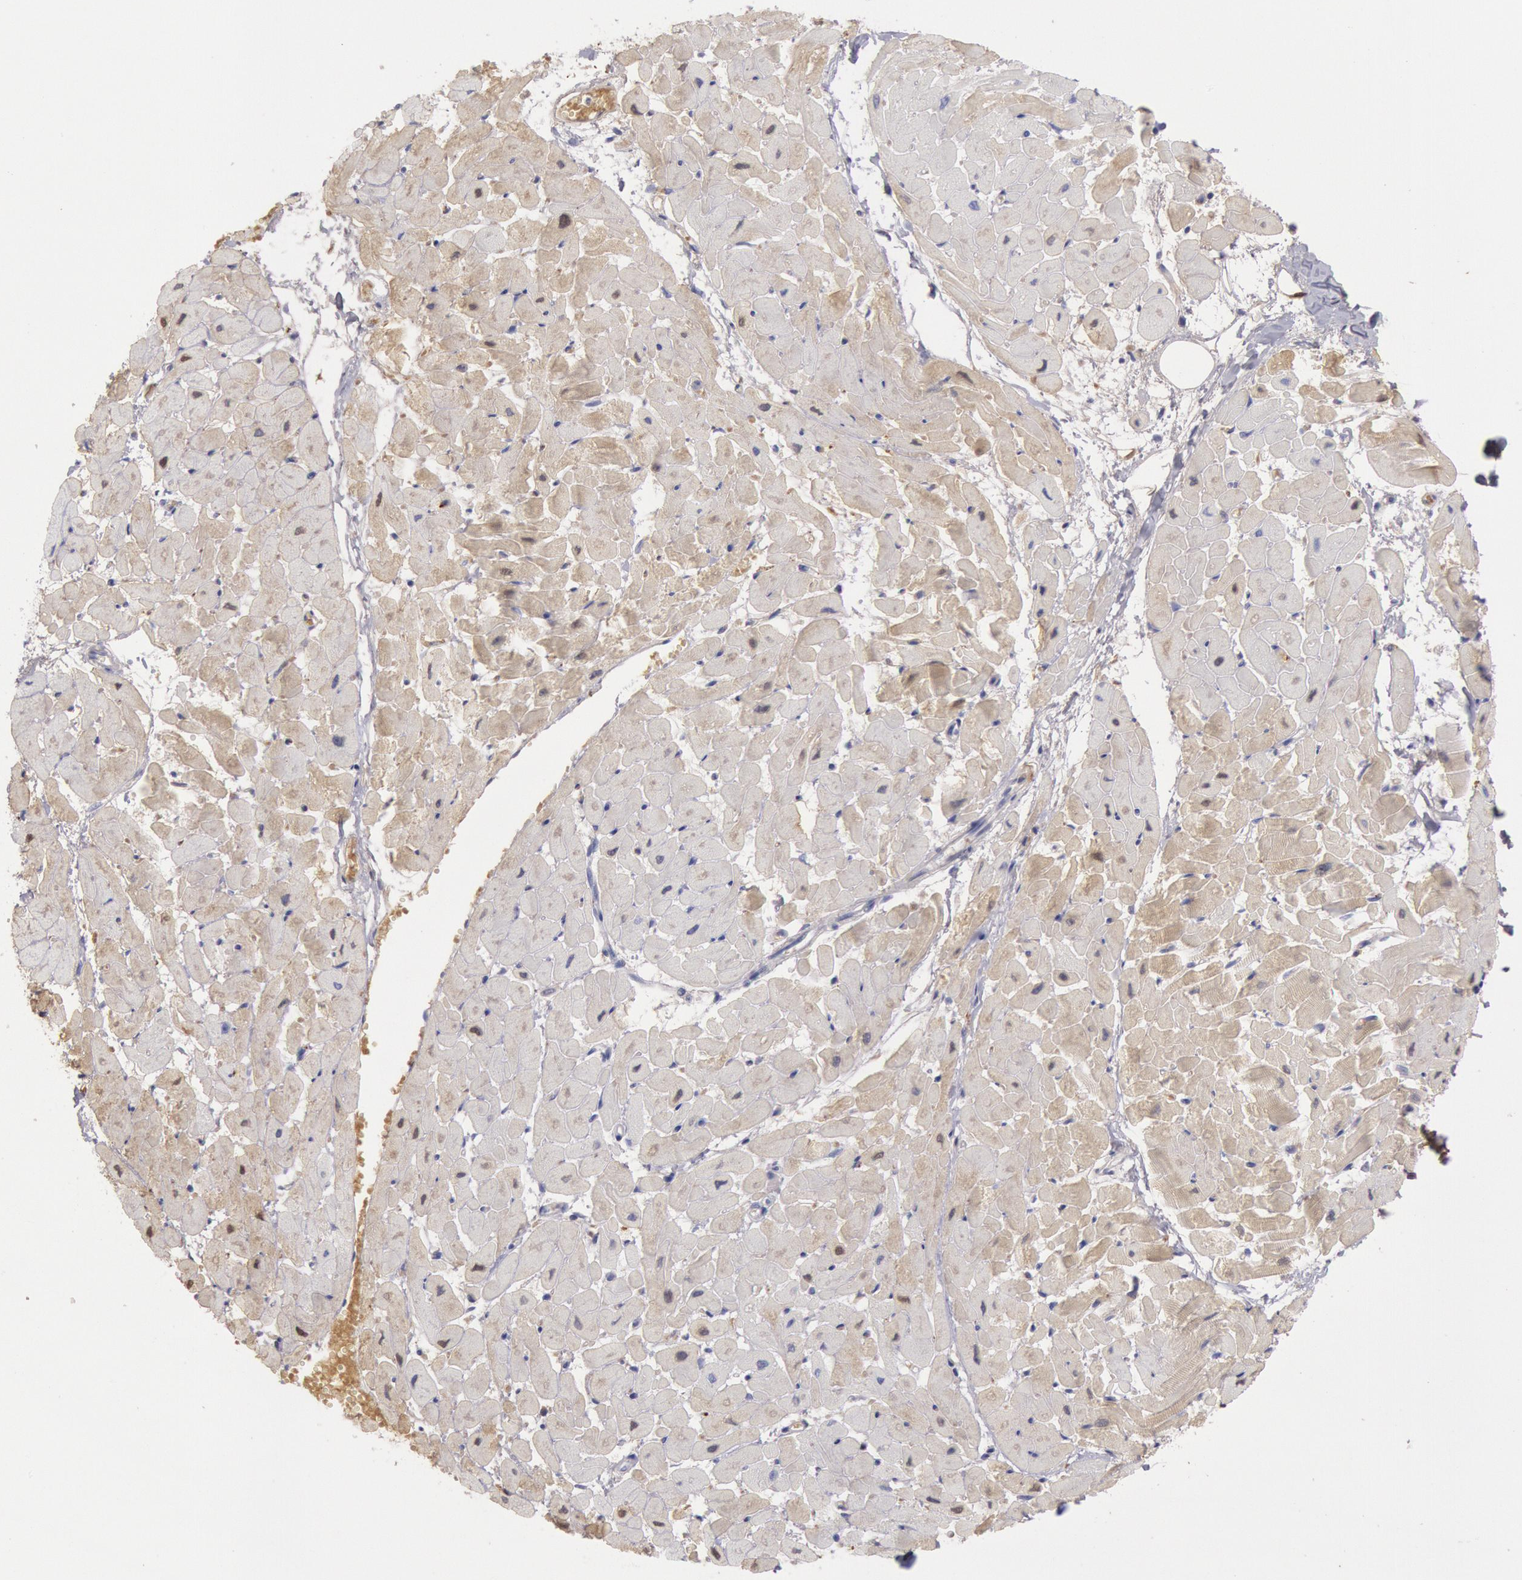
{"staining": {"intensity": "weak", "quantity": "25%-75%", "location": "cytoplasmic/membranous"}, "tissue": "heart muscle", "cell_type": "Cardiomyocytes", "image_type": "normal", "snomed": [{"axis": "morphology", "description": "Normal tissue, NOS"}, {"axis": "topography", "description": "Heart"}], "caption": "A high-resolution histopathology image shows immunohistochemistry staining of benign heart muscle, which exhibits weak cytoplasmic/membranous staining in about 25%-75% of cardiomyocytes. (brown staining indicates protein expression, while blue staining denotes nuclei).", "gene": "IGHA1", "patient": {"sex": "female", "age": 19}}